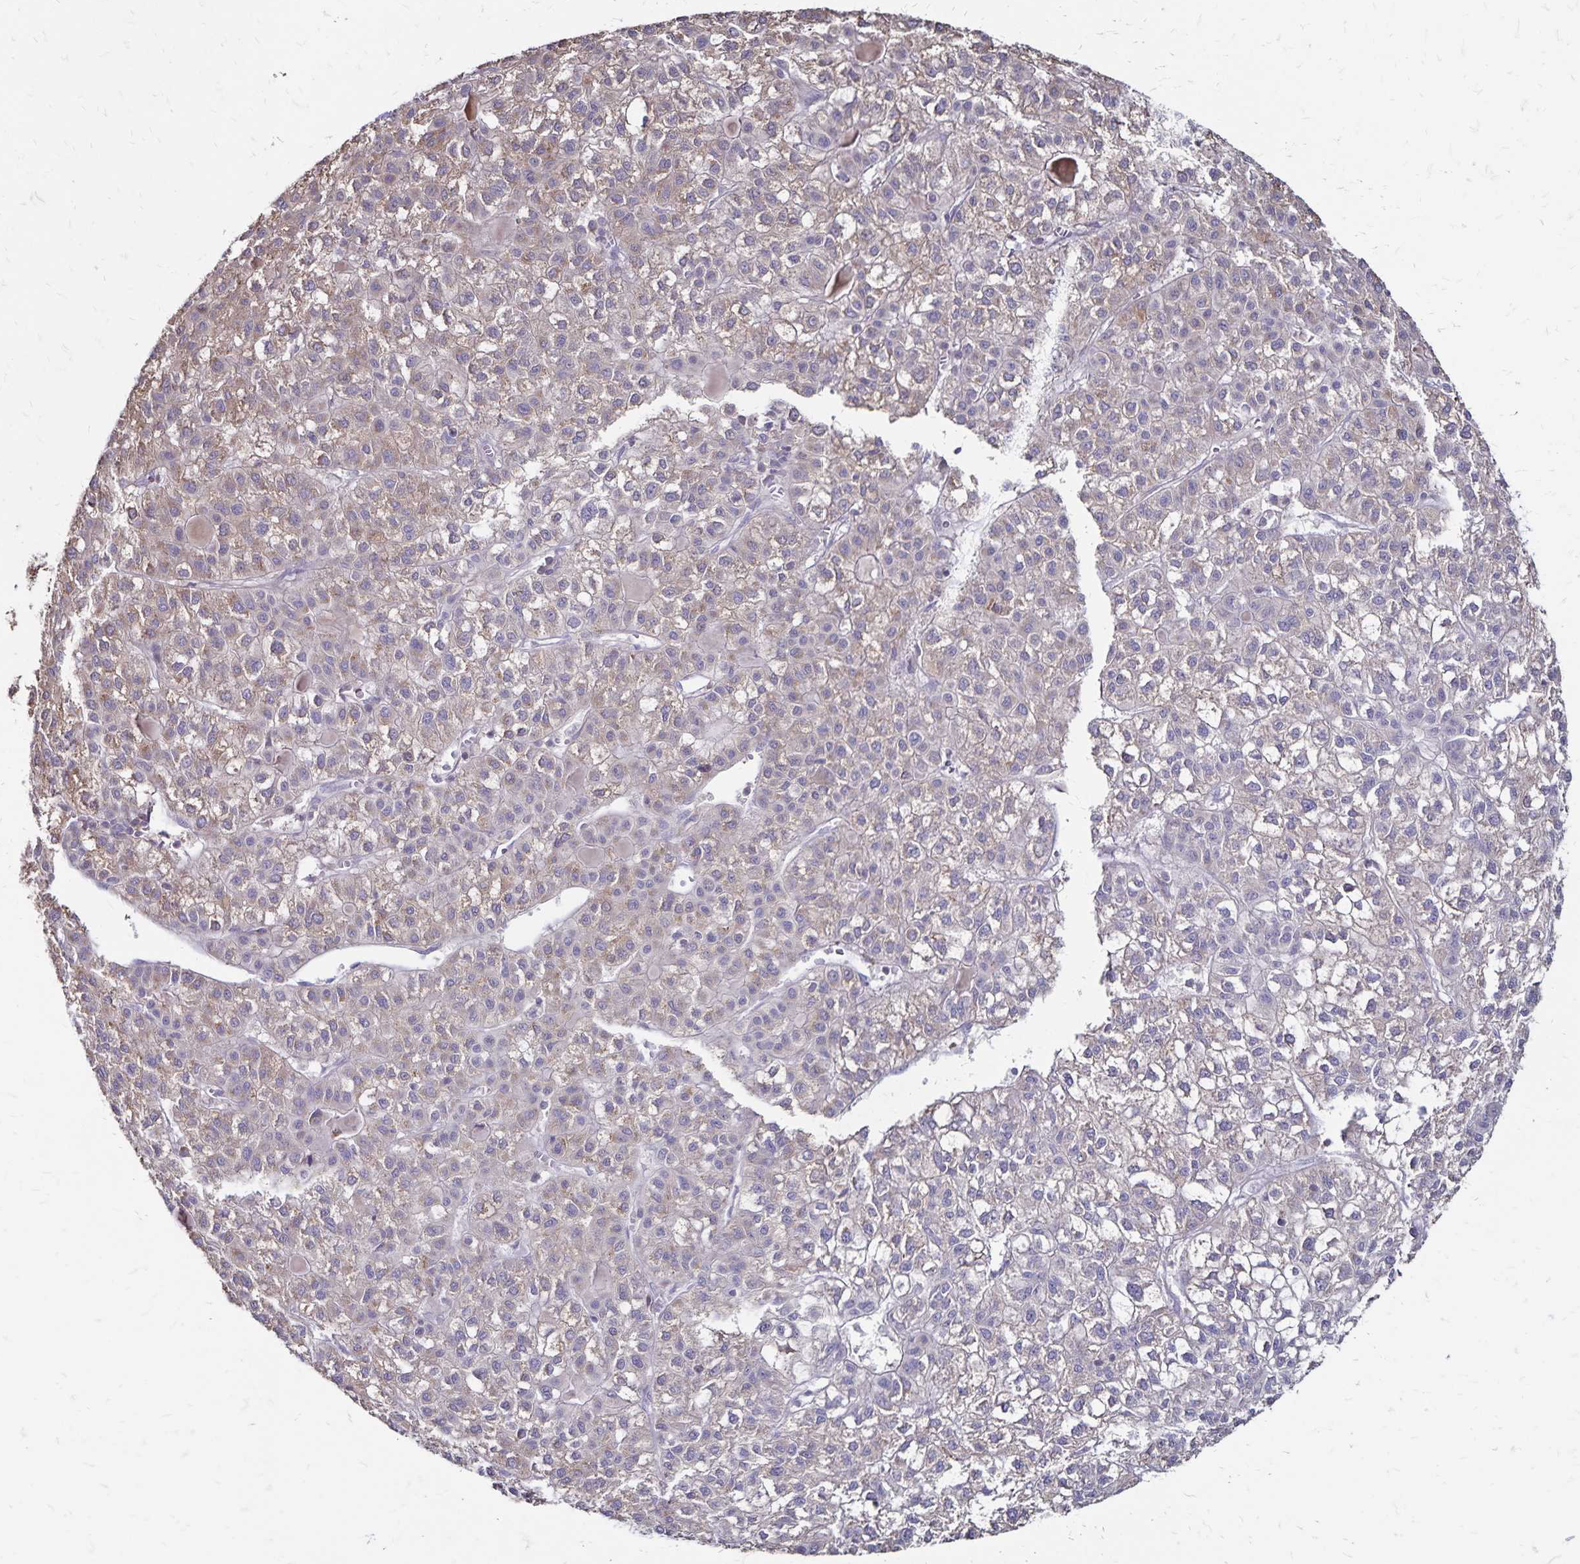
{"staining": {"intensity": "weak", "quantity": "25%-75%", "location": "cytoplasmic/membranous"}, "tissue": "liver cancer", "cell_type": "Tumor cells", "image_type": "cancer", "snomed": [{"axis": "morphology", "description": "Carcinoma, Hepatocellular, NOS"}, {"axis": "topography", "description": "Liver"}], "caption": "Liver hepatocellular carcinoma tissue shows weak cytoplasmic/membranous staining in approximately 25%-75% of tumor cells", "gene": "NAGPA", "patient": {"sex": "female", "age": 43}}